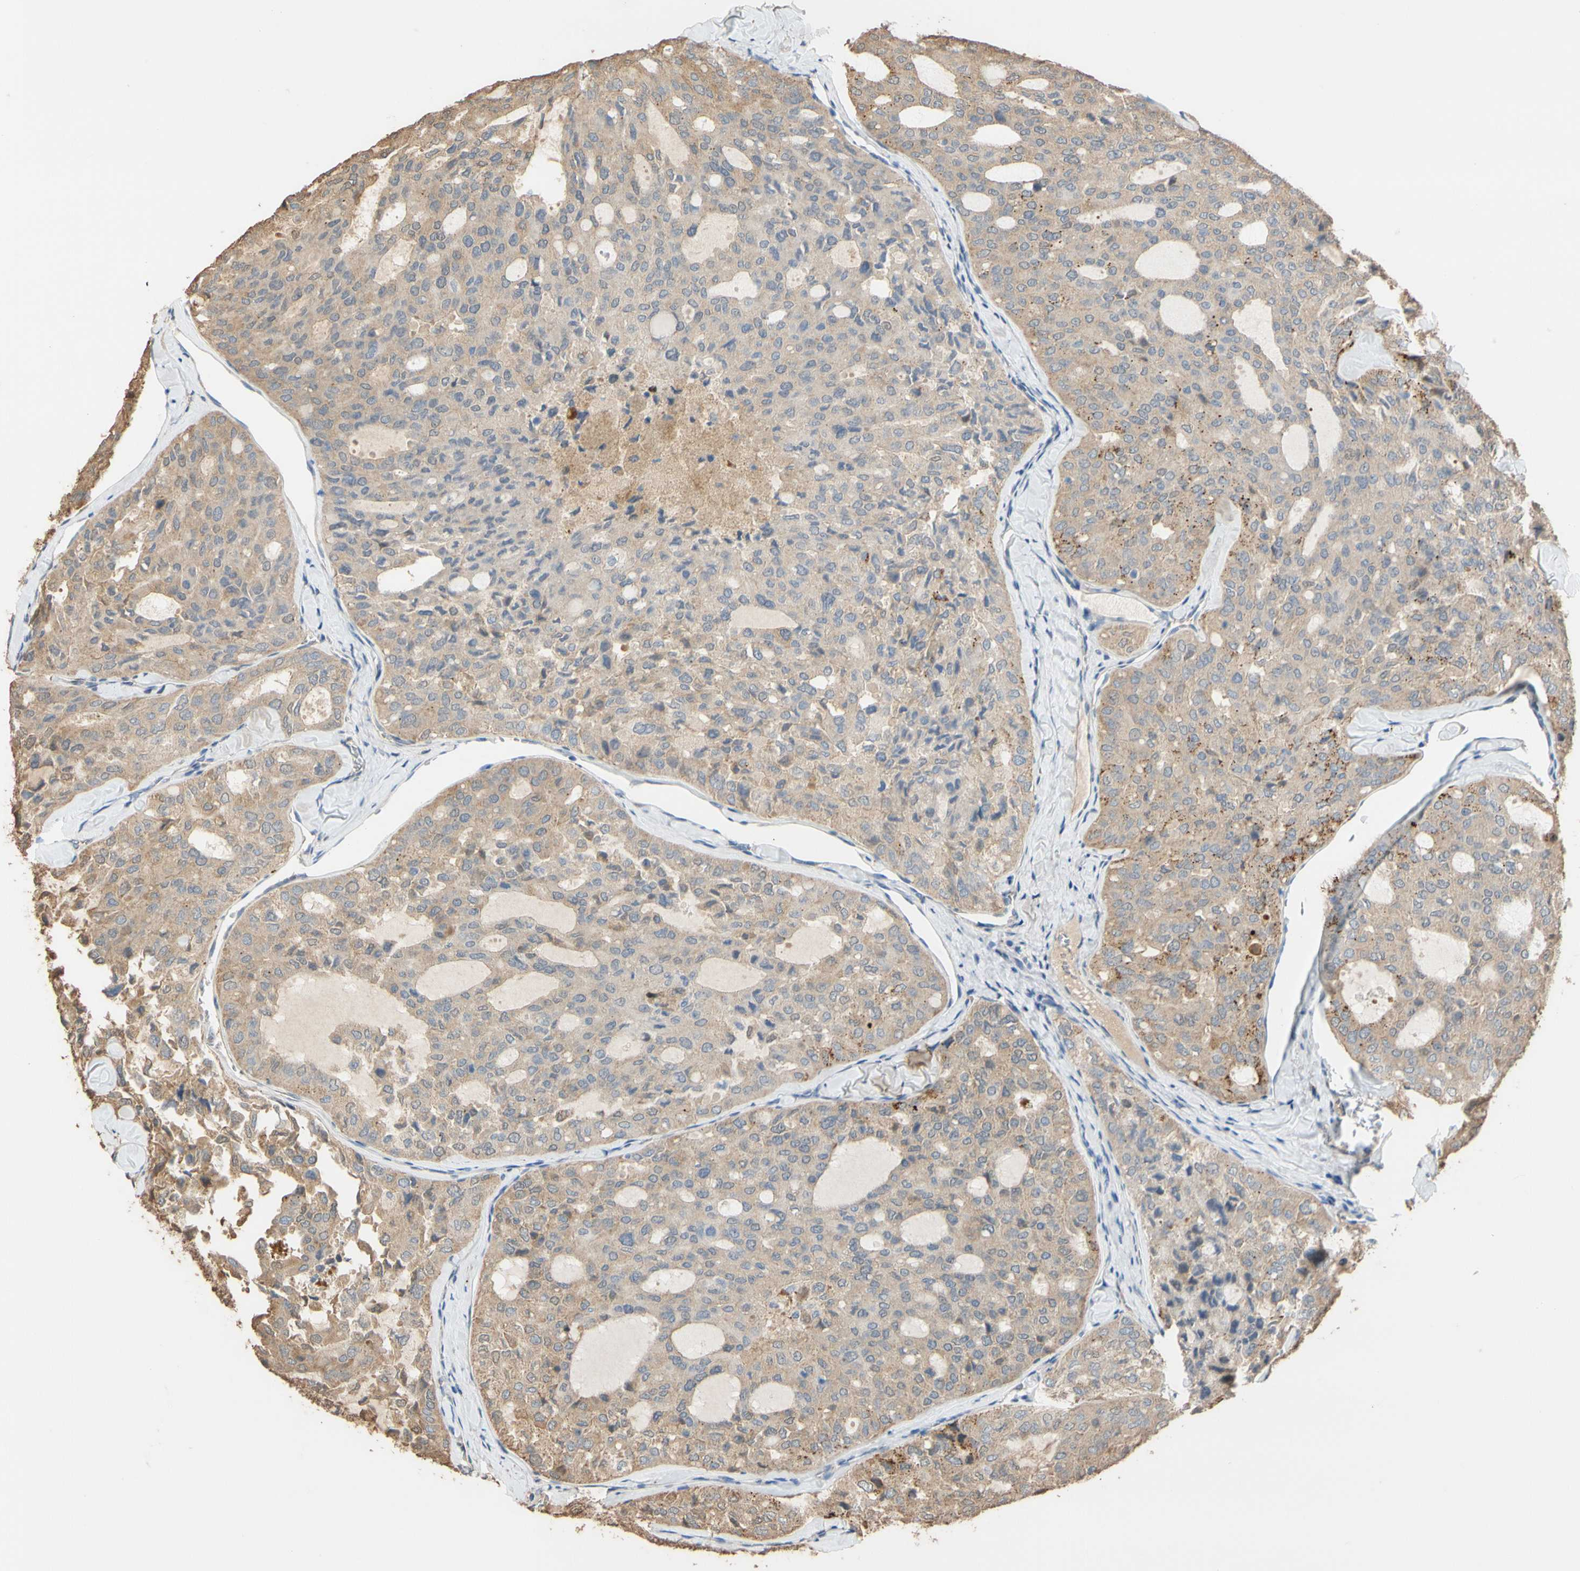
{"staining": {"intensity": "moderate", "quantity": ">75%", "location": "cytoplasmic/membranous"}, "tissue": "thyroid cancer", "cell_type": "Tumor cells", "image_type": "cancer", "snomed": [{"axis": "morphology", "description": "Follicular adenoma carcinoma, NOS"}, {"axis": "topography", "description": "Thyroid gland"}], "caption": "Moderate cytoplasmic/membranous protein positivity is present in about >75% of tumor cells in thyroid cancer.", "gene": "ALDH1A2", "patient": {"sex": "male", "age": 75}}